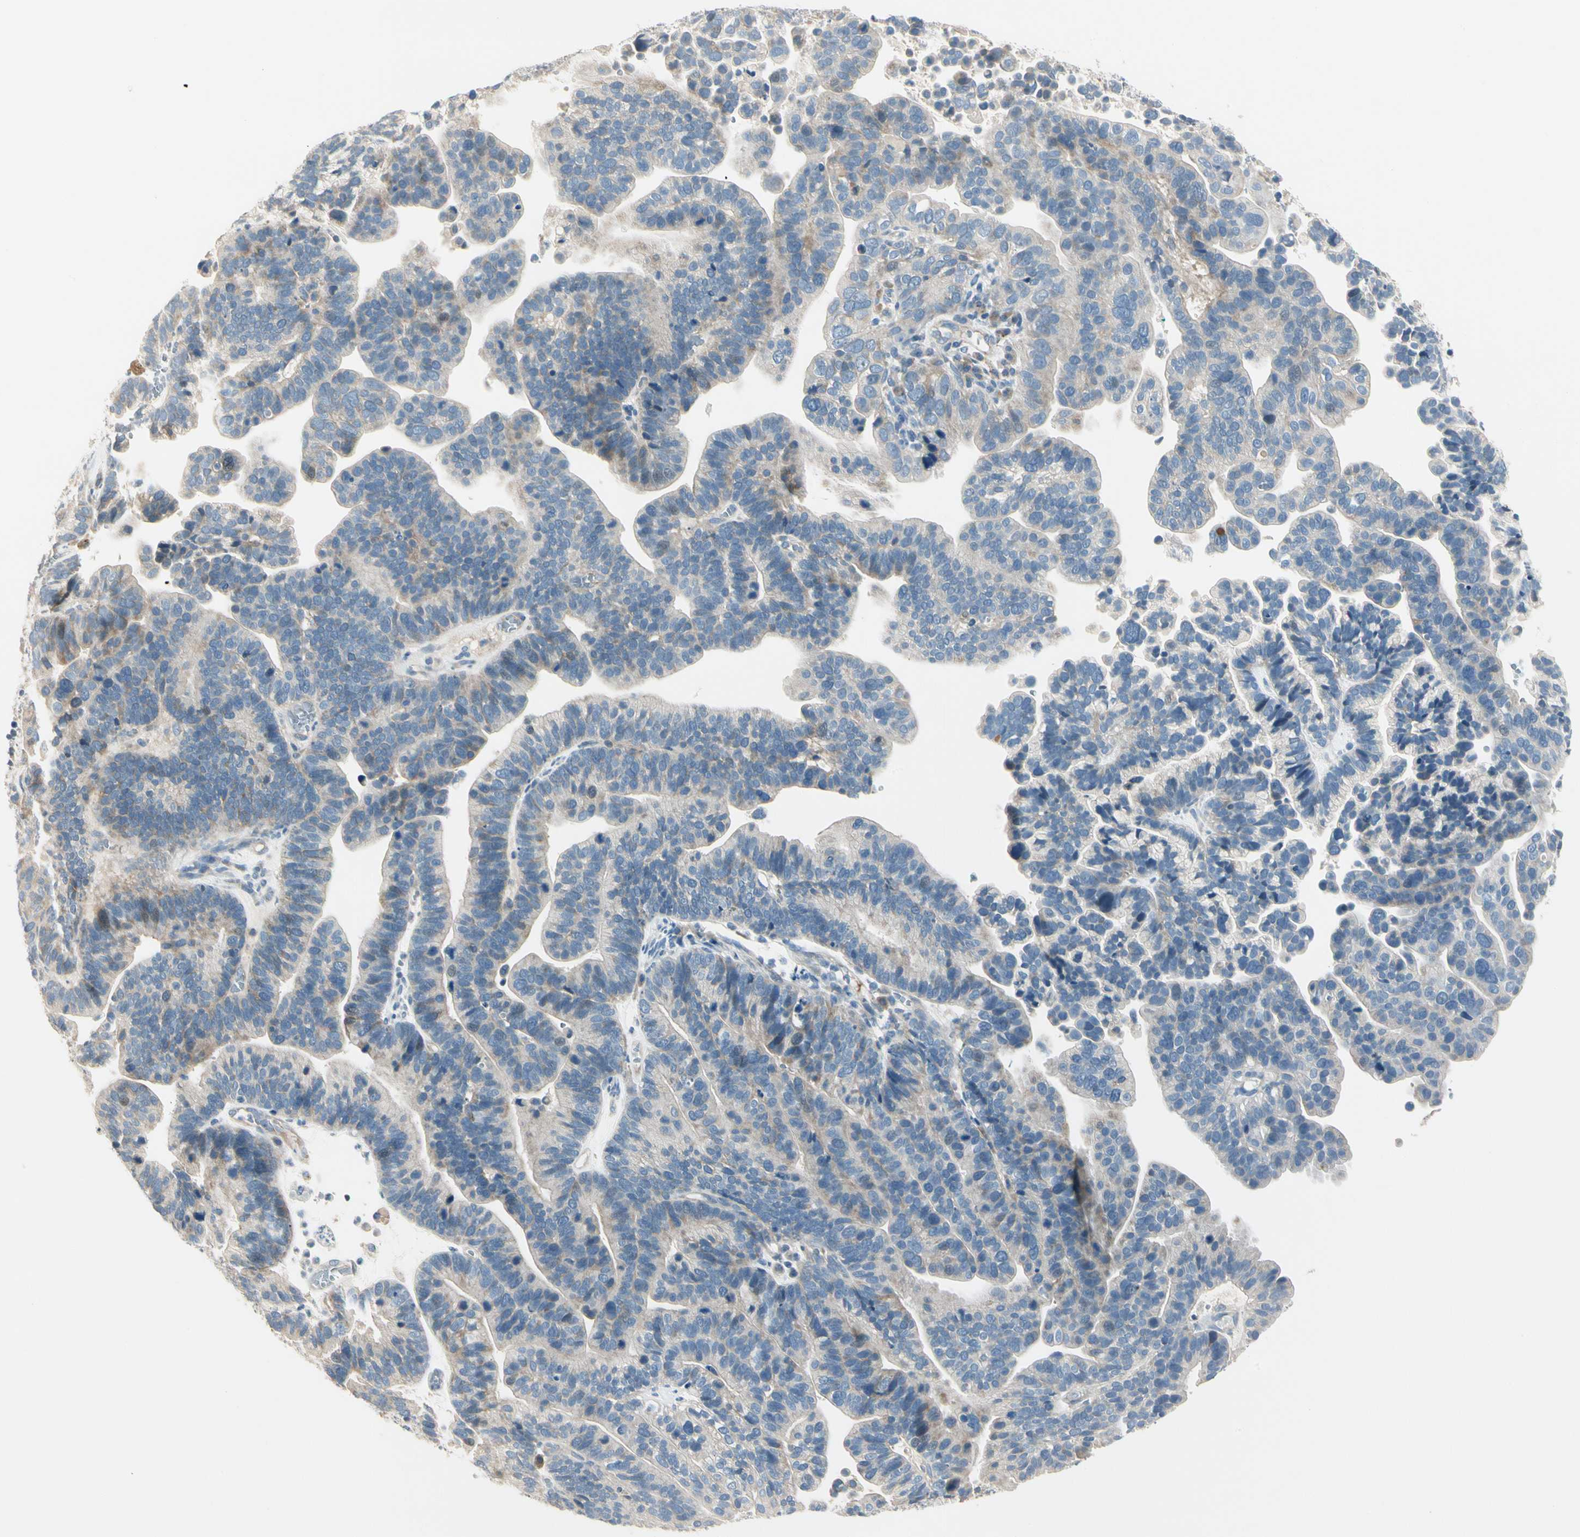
{"staining": {"intensity": "negative", "quantity": "none", "location": "none"}, "tissue": "ovarian cancer", "cell_type": "Tumor cells", "image_type": "cancer", "snomed": [{"axis": "morphology", "description": "Cystadenocarcinoma, serous, NOS"}, {"axis": "topography", "description": "Ovary"}], "caption": "Immunohistochemistry histopathology image of neoplastic tissue: ovarian cancer stained with DAB (3,3'-diaminobenzidine) shows no significant protein staining in tumor cells.", "gene": "ADGRA3", "patient": {"sex": "female", "age": 56}}